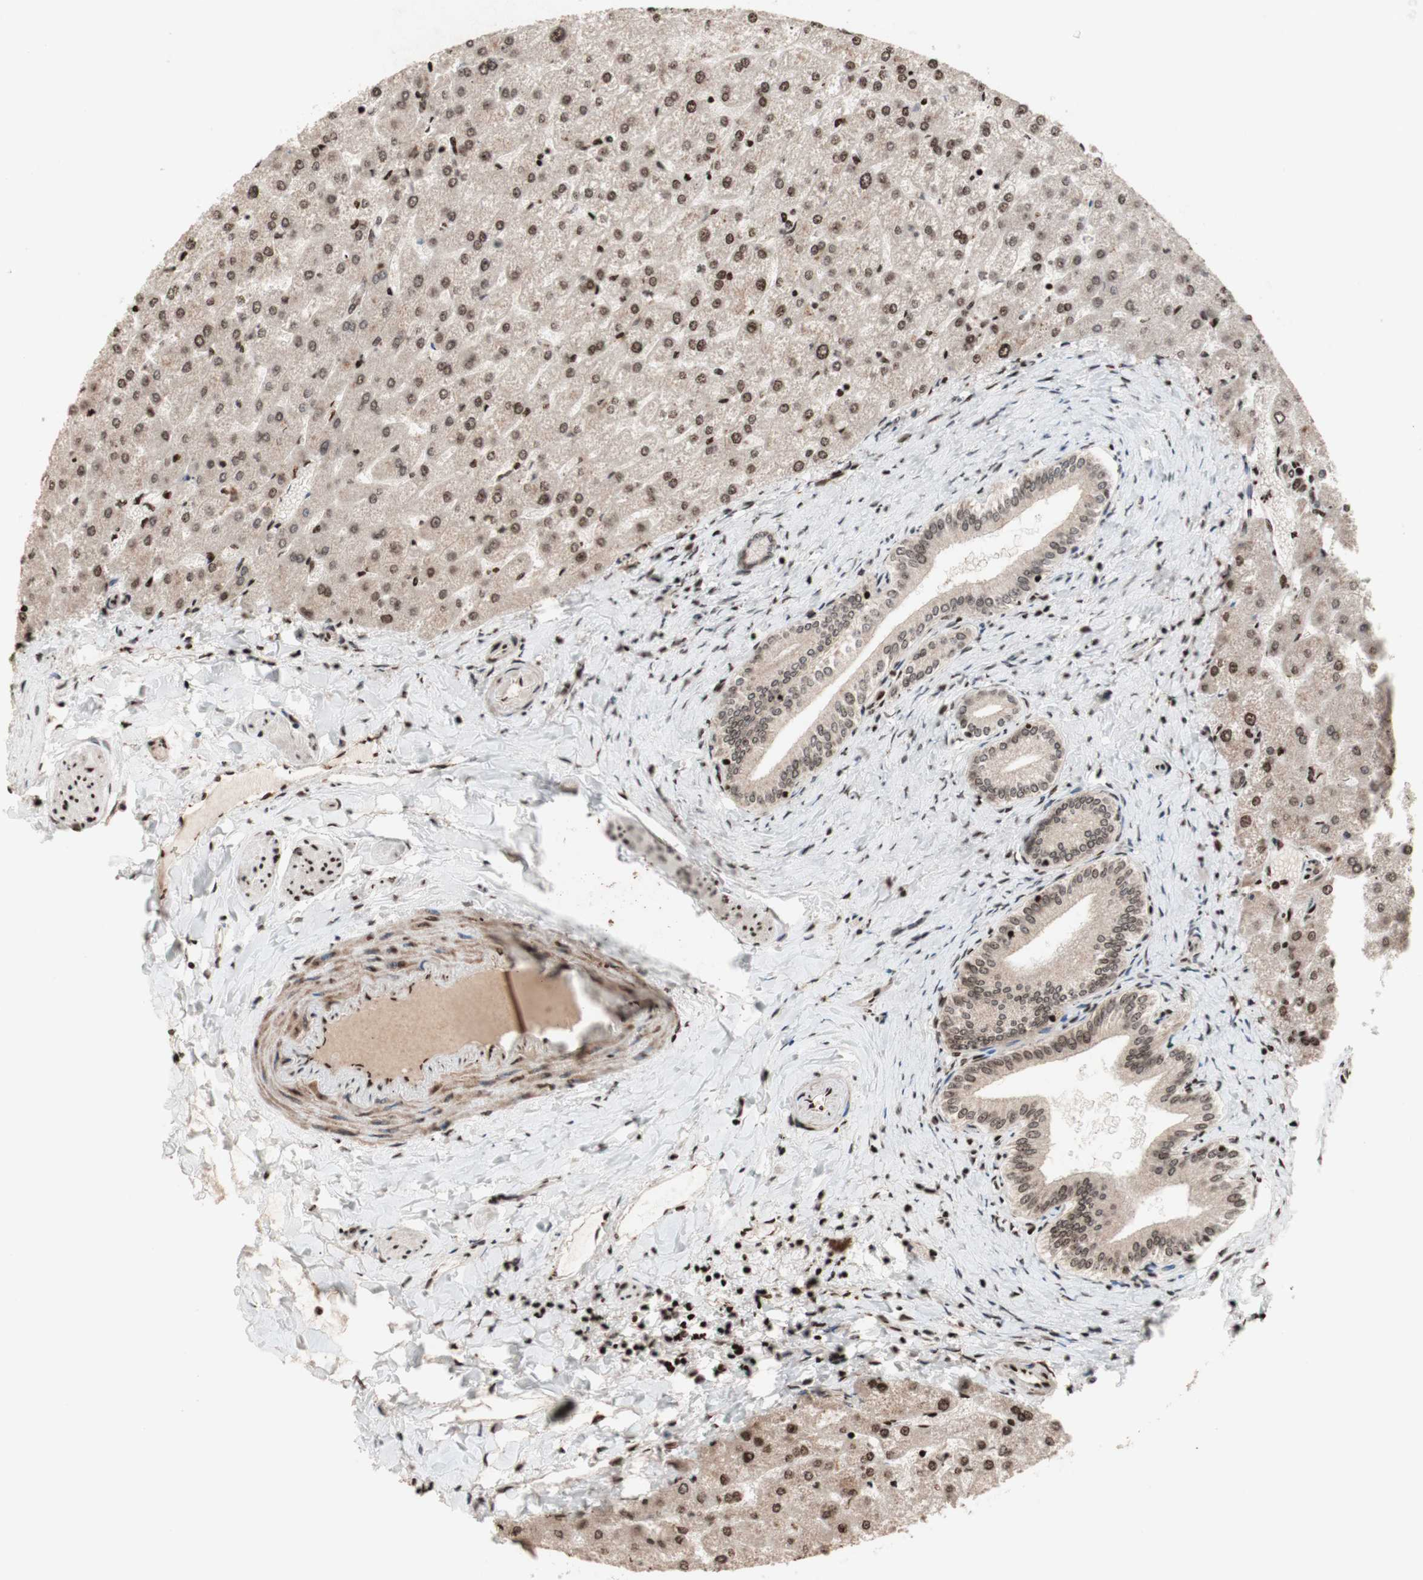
{"staining": {"intensity": "weak", "quantity": ">75%", "location": "cytoplasmic/membranous"}, "tissue": "liver", "cell_type": "Cholangiocytes", "image_type": "normal", "snomed": [{"axis": "morphology", "description": "Normal tissue, NOS"}, {"axis": "topography", "description": "Liver"}], "caption": "Immunohistochemical staining of normal human liver demonstrates weak cytoplasmic/membranous protein positivity in about >75% of cholangiocytes. The protein is stained brown, and the nuclei are stained in blue (DAB IHC with brightfield microscopy, high magnification).", "gene": "POLA1", "patient": {"sex": "female", "age": 32}}